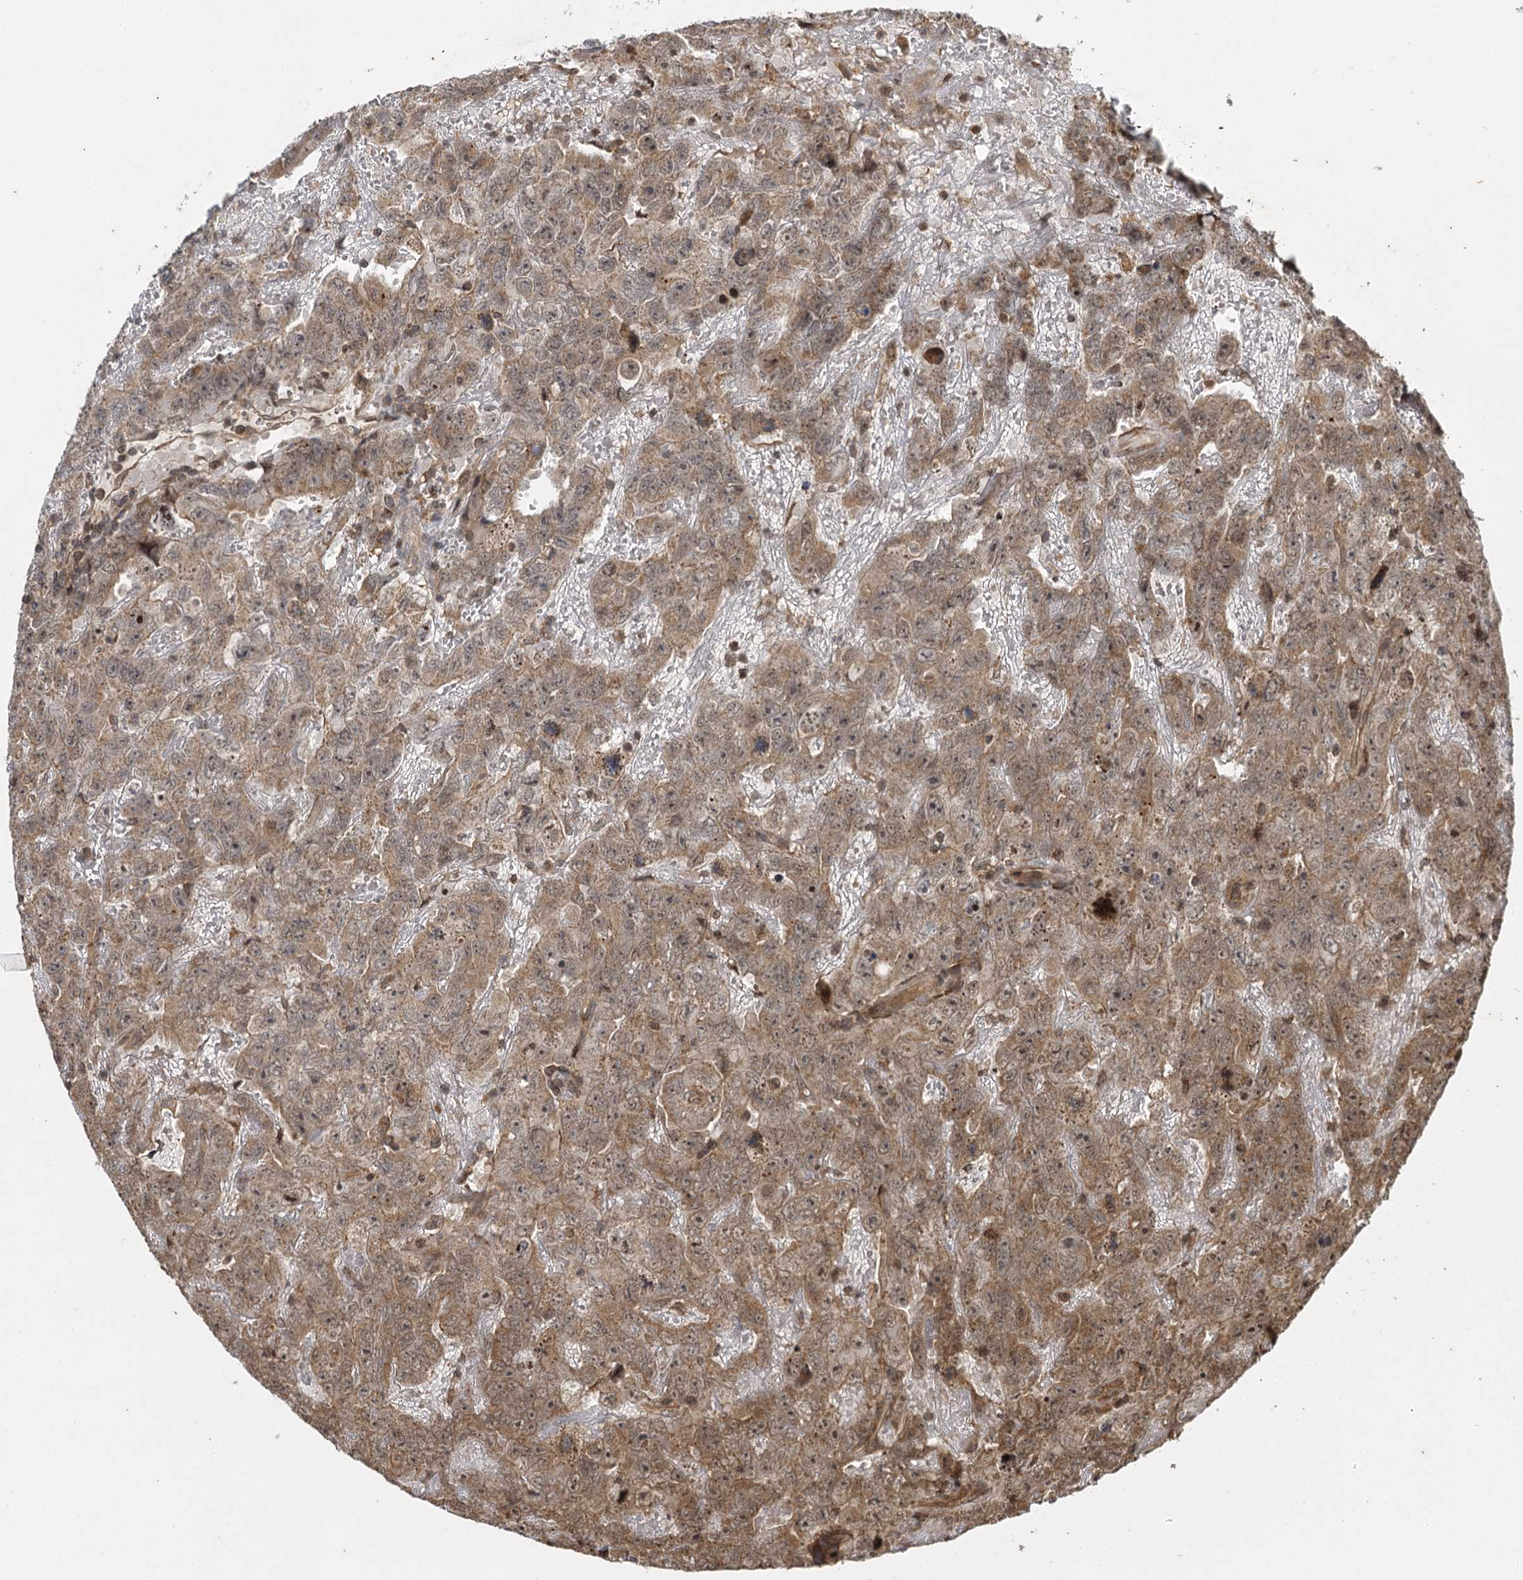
{"staining": {"intensity": "moderate", "quantity": "25%-75%", "location": "cytoplasmic/membranous,nuclear"}, "tissue": "testis cancer", "cell_type": "Tumor cells", "image_type": "cancer", "snomed": [{"axis": "morphology", "description": "Carcinoma, Embryonal, NOS"}, {"axis": "topography", "description": "Testis"}], "caption": "IHC micrograph of human embryonal carcinoma (testis) stained for a protein (brown), which shows medium levels of moderate cytoplasmic/membranous and nuclear staining in about 25%-75% of tumor cells.", "gene": "IL11RA", "patient": {"sex": "male", "age": 45}}